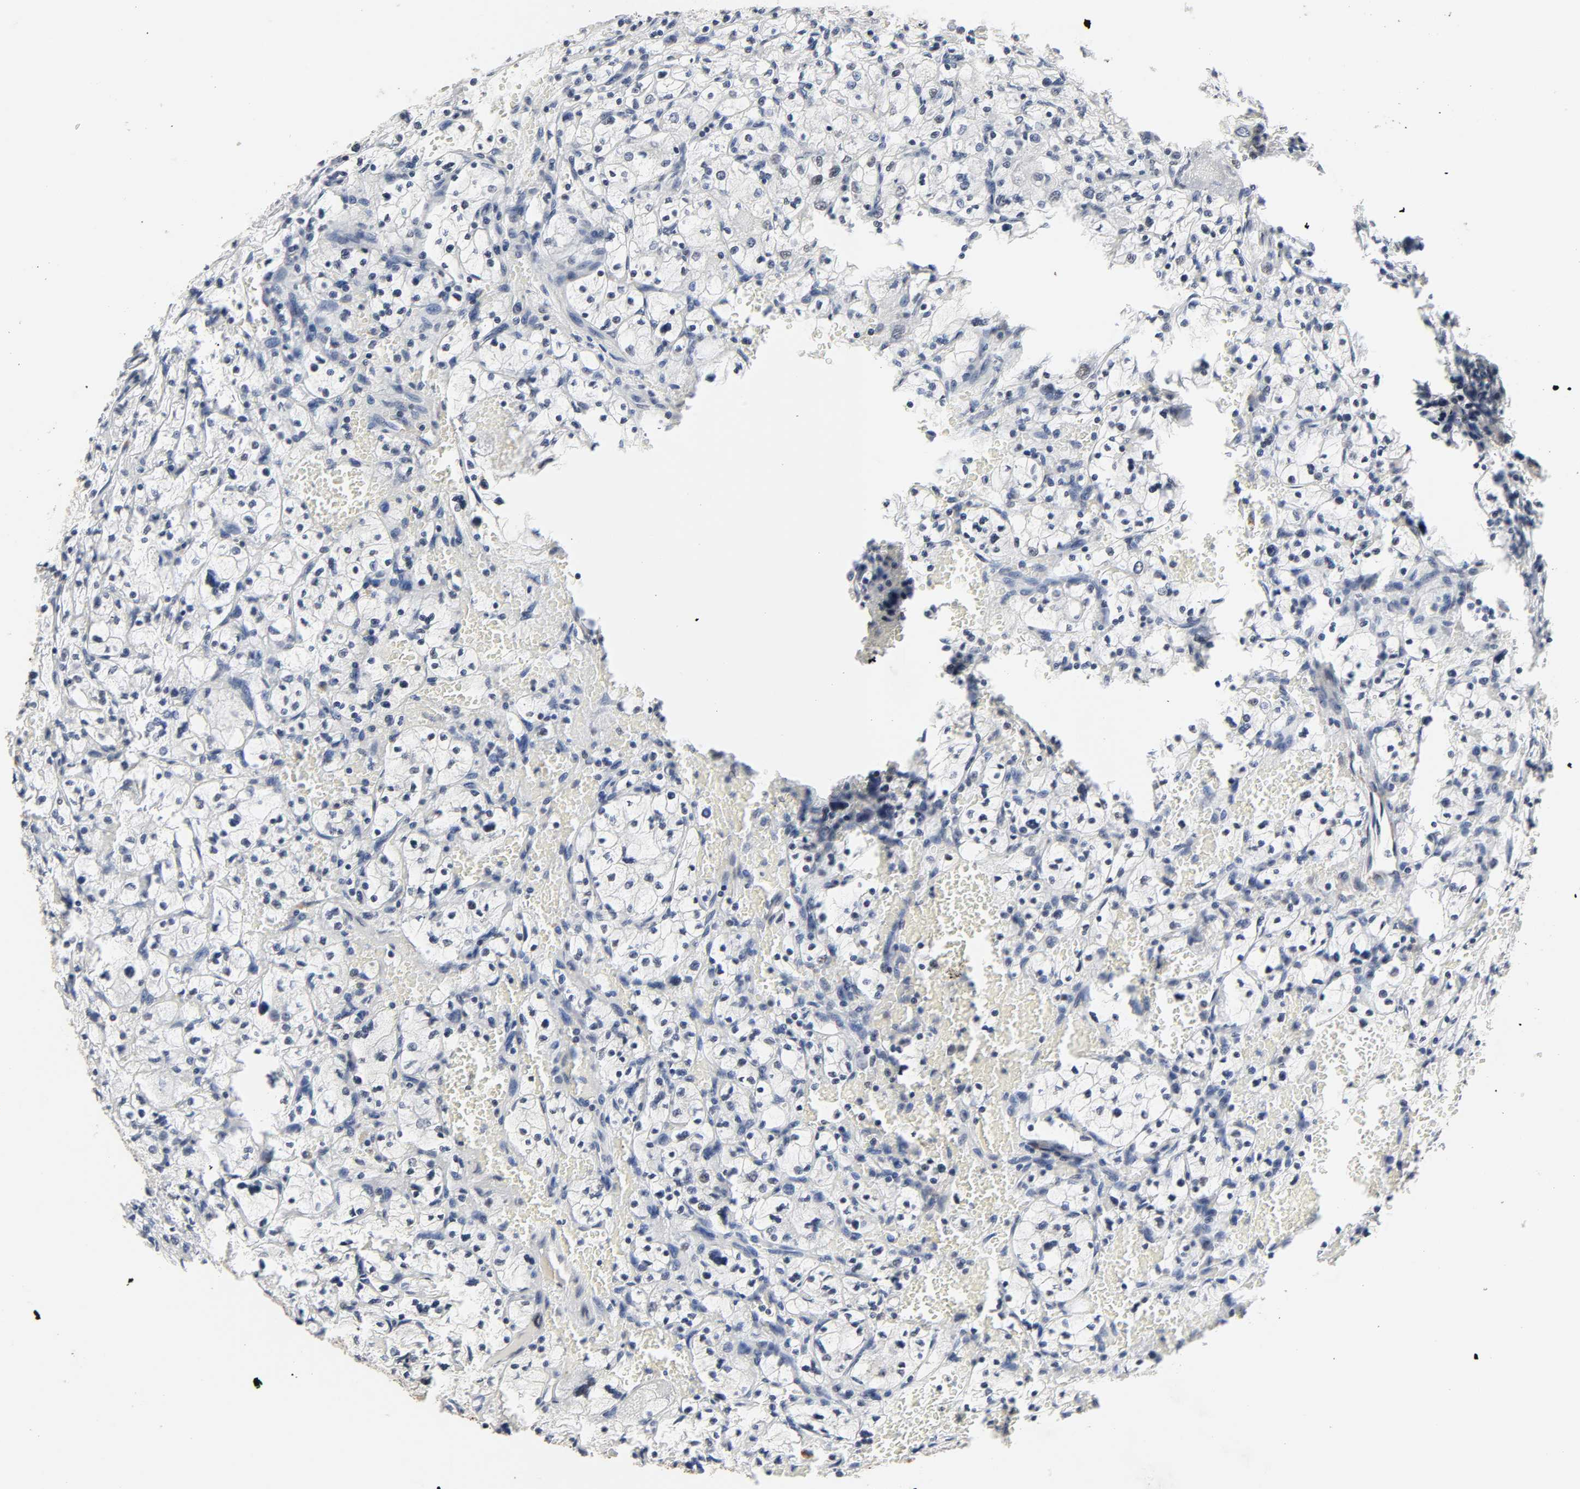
{"staining": {"intensity": "negative", "quantity": "none", "location": "none"}, "tissue": "renal cancer", "cell_type": "Tumor cells", "image_type": "cancer", "snomed": [{"axis": "morphology", "description": "Adenocarcinoma, NOS"}, {"axis": "topography", "description": "Kidney"}], "caption": "Photomicrograph shows no significant protein expression in tumor cells of adenocarcinoma (renal). (Brightfield microscopy of DAB immunohistochemistry at high magnification).", "gene": "NCOA6", "patient": {"sex": "female", "age": 83}}